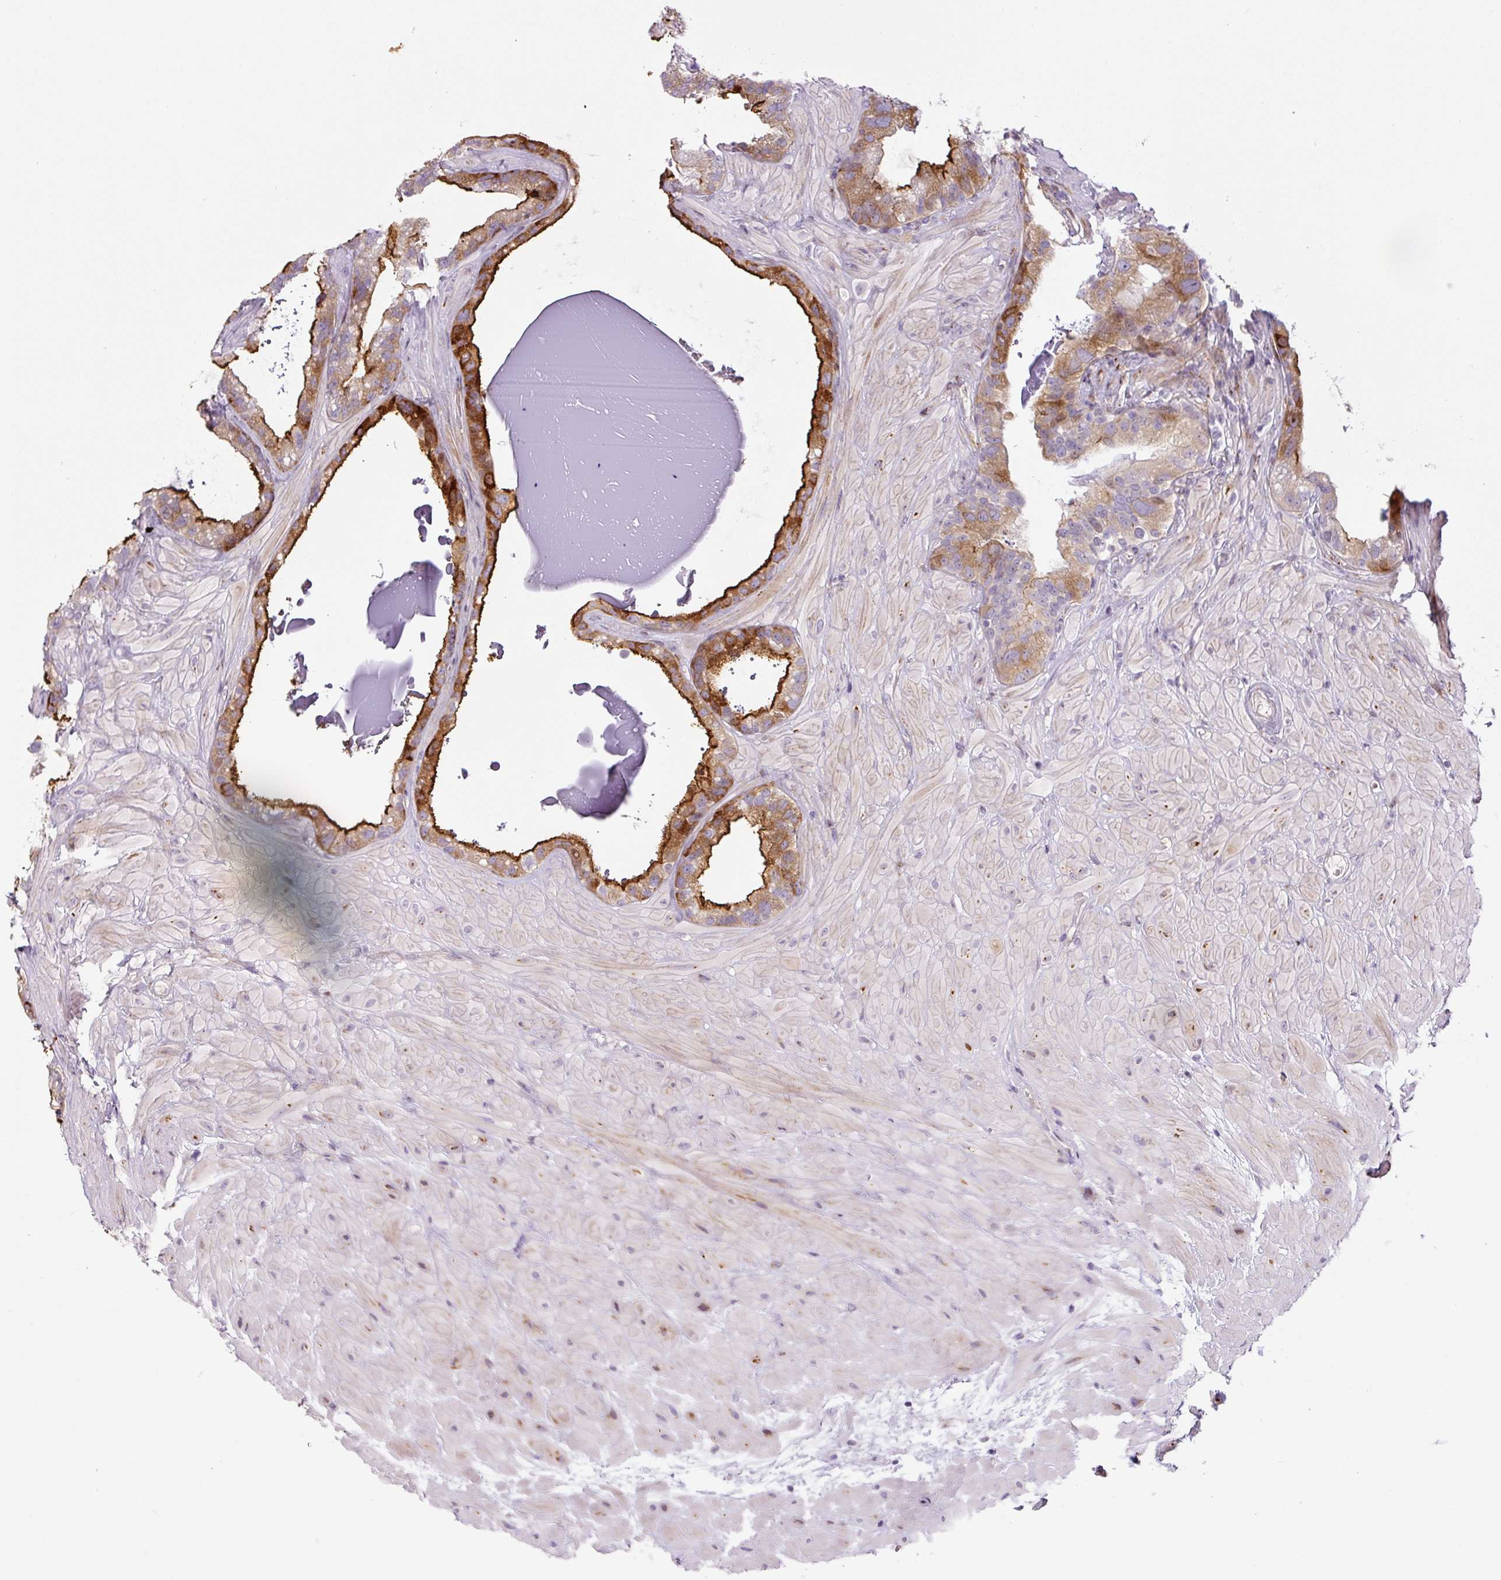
{"staining": {"intensity": "strong", "quantity": ">75%", "location": "cytoplasmic/membranous"}, "tissue": "seminal vesicle", "cell_type": "Glandular cells", "image_type": "normal", "snomed": [{"axis": "morphology", "description": "Normal tissue, NOS"}, {"axis": "topography", "description": "Seminal veicle"}, {"axis": "topography", "description": "Peripheral nerve tissue"}], "caption": "Protein expression analysis of normal seminal vesicle exhibits strong cytoplasmic/membranous expression in approximately >75% of glandular cells. Using DAB (brown) and hematoxylin (blue) stains, captured at high magnification using brightfield microscopy.", "gene": "DISP3", "patient": {"sex": "male", "age": 76}}